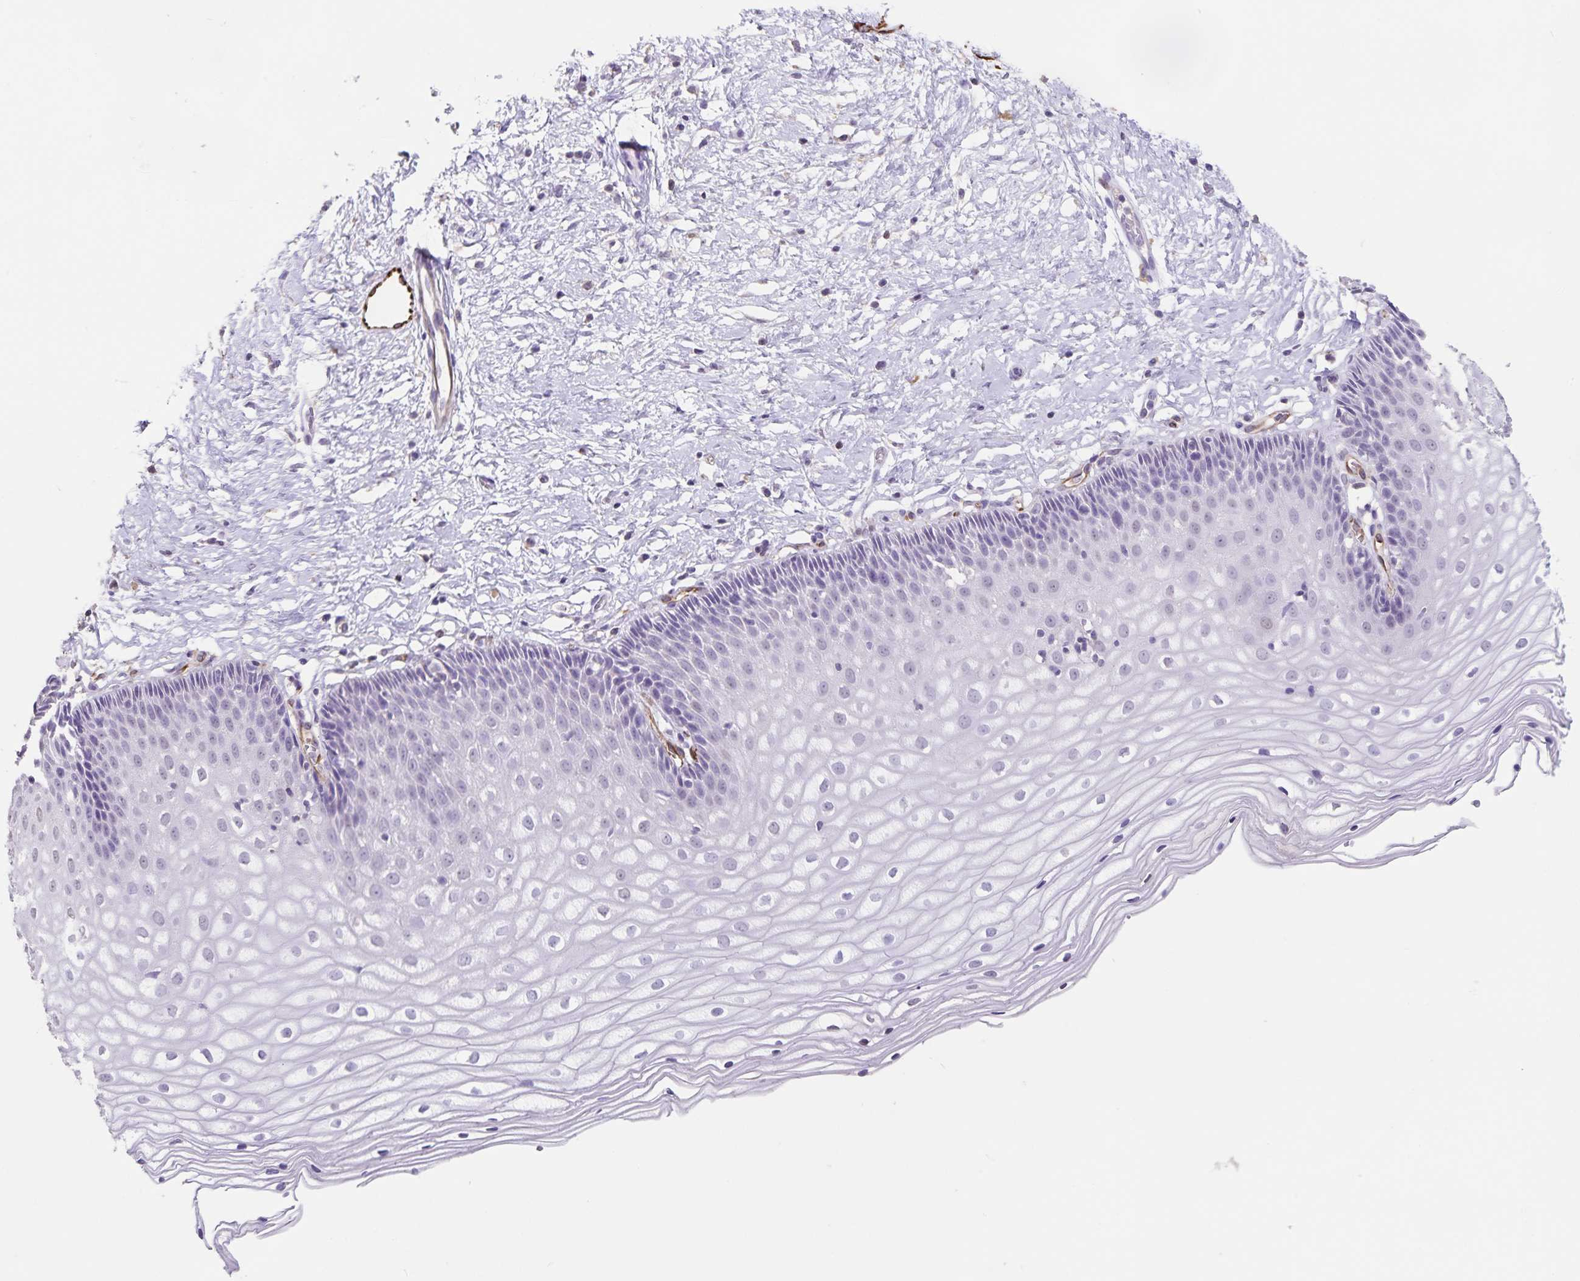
{"staining": {"intensity": "negative", "quantity": "none", "location": "none"}, "tissue": "cervix", "cell_type": "Glandular cells", "image_type": "normal", "snomed": [{"axis": "morphology", "description": "Normal tissue, NOS"}, {"axis": "topography", "description": "Cervix"}], "caption": "There is no significant positivity in glandular cells of cervix. The staining is performed using DAB (3,3'-diaminobenzidine) brown chromogen with nuclei counter-stained in using hematoxylin.", "gene": "SYNM", "patient": {"sex": "female", "age": 36}}